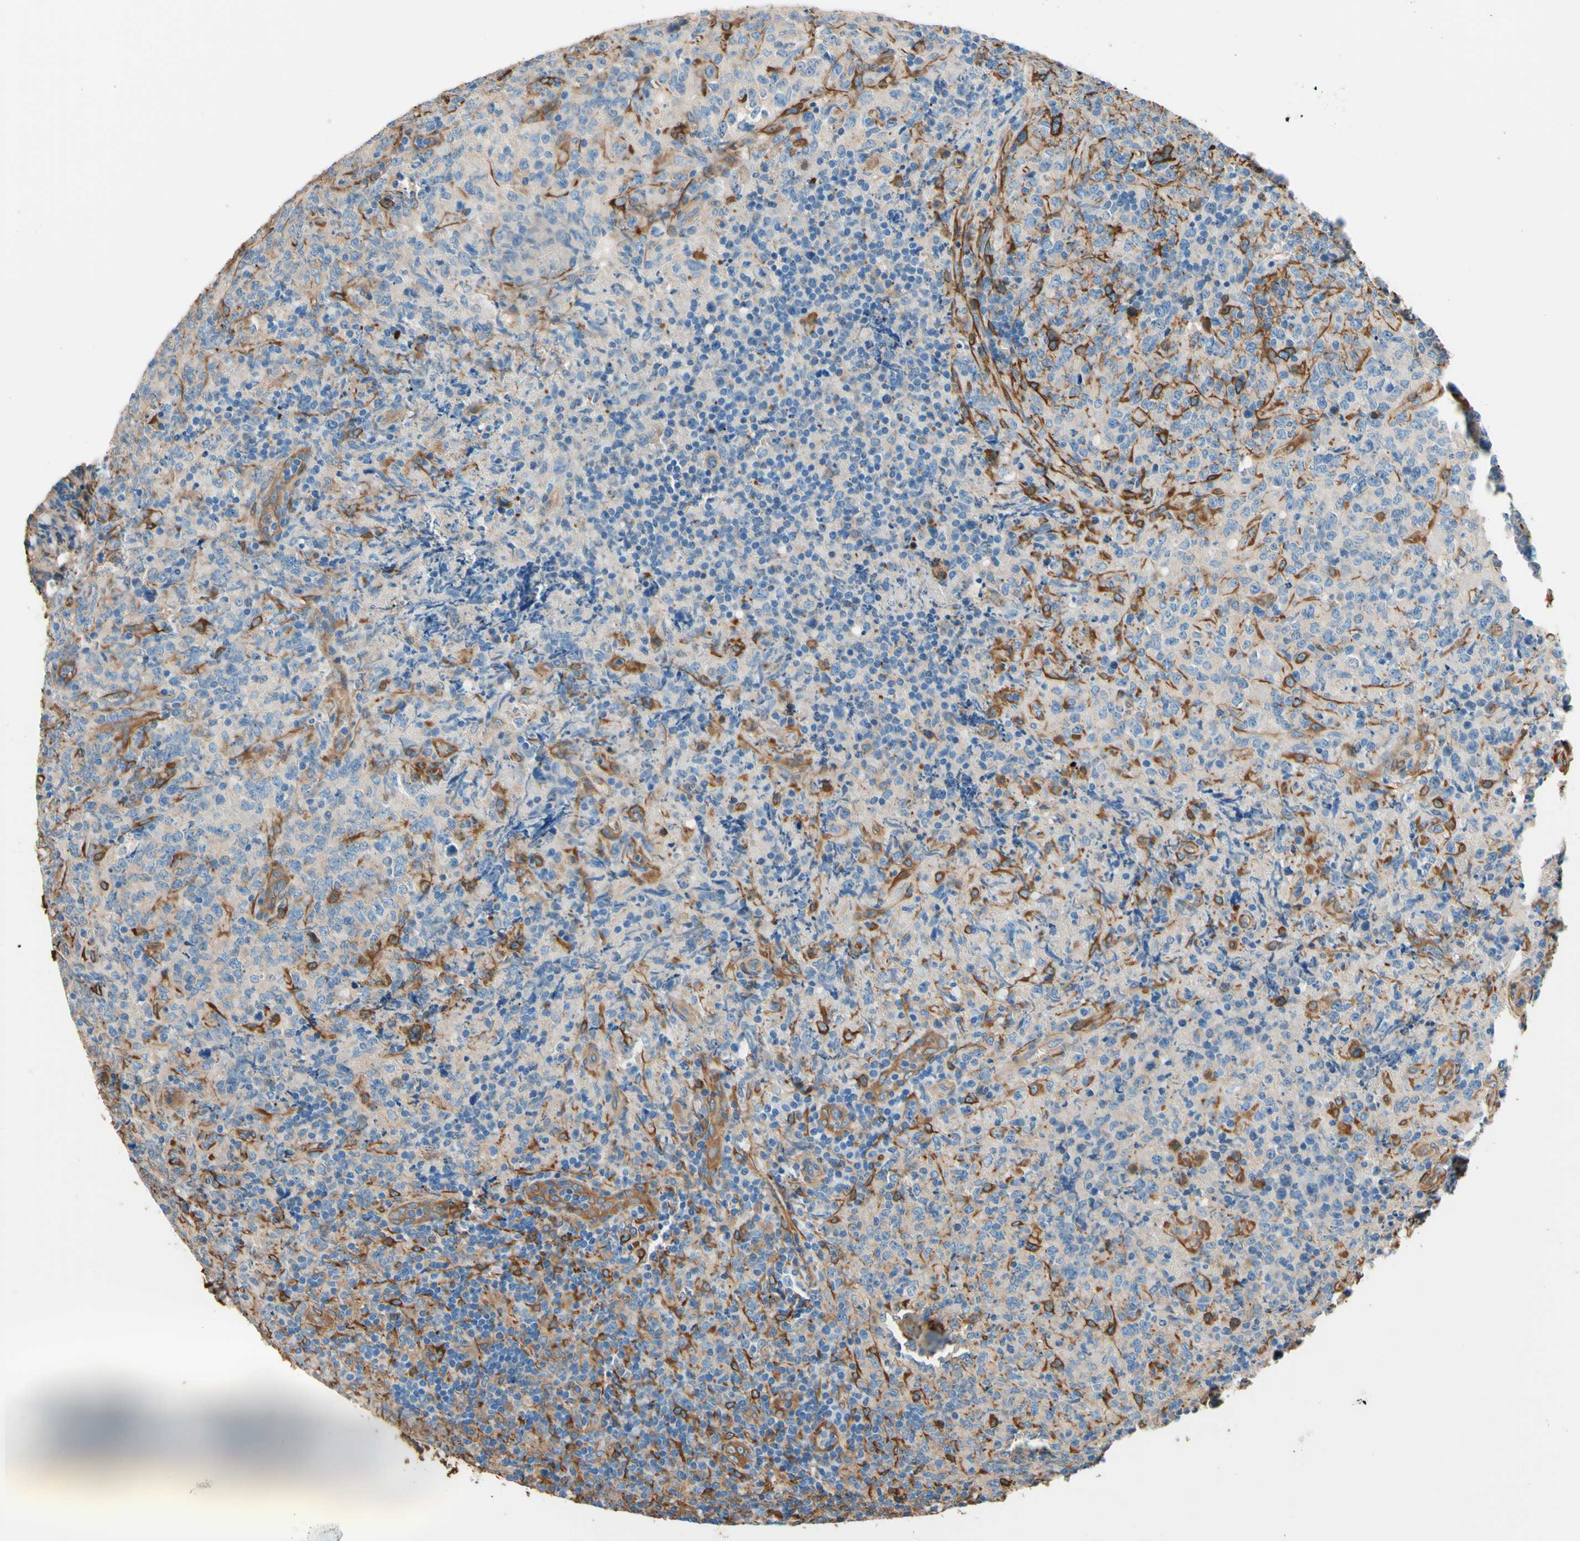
{"staining": {"intensity": "negative", "quantity": "none", "location": "none"}, "tissue": "lymphoma", "cell_type": "Tumor cells", "image_type": "cancer", "snomed": [{"axis": "morphology", "description": "Malignant lymphoma, non-Hodgkin's type, High grade"}, {"axis": "topography", "description": "Tonsil"}], "caption": "An immunohistochemistry (IHC) photomicrograph of lymphoma is shown. There is no staining in tumor cells of lymphoma.", "gene": "DPYSL3", "patient": {"sex": "female", "age": 36}}